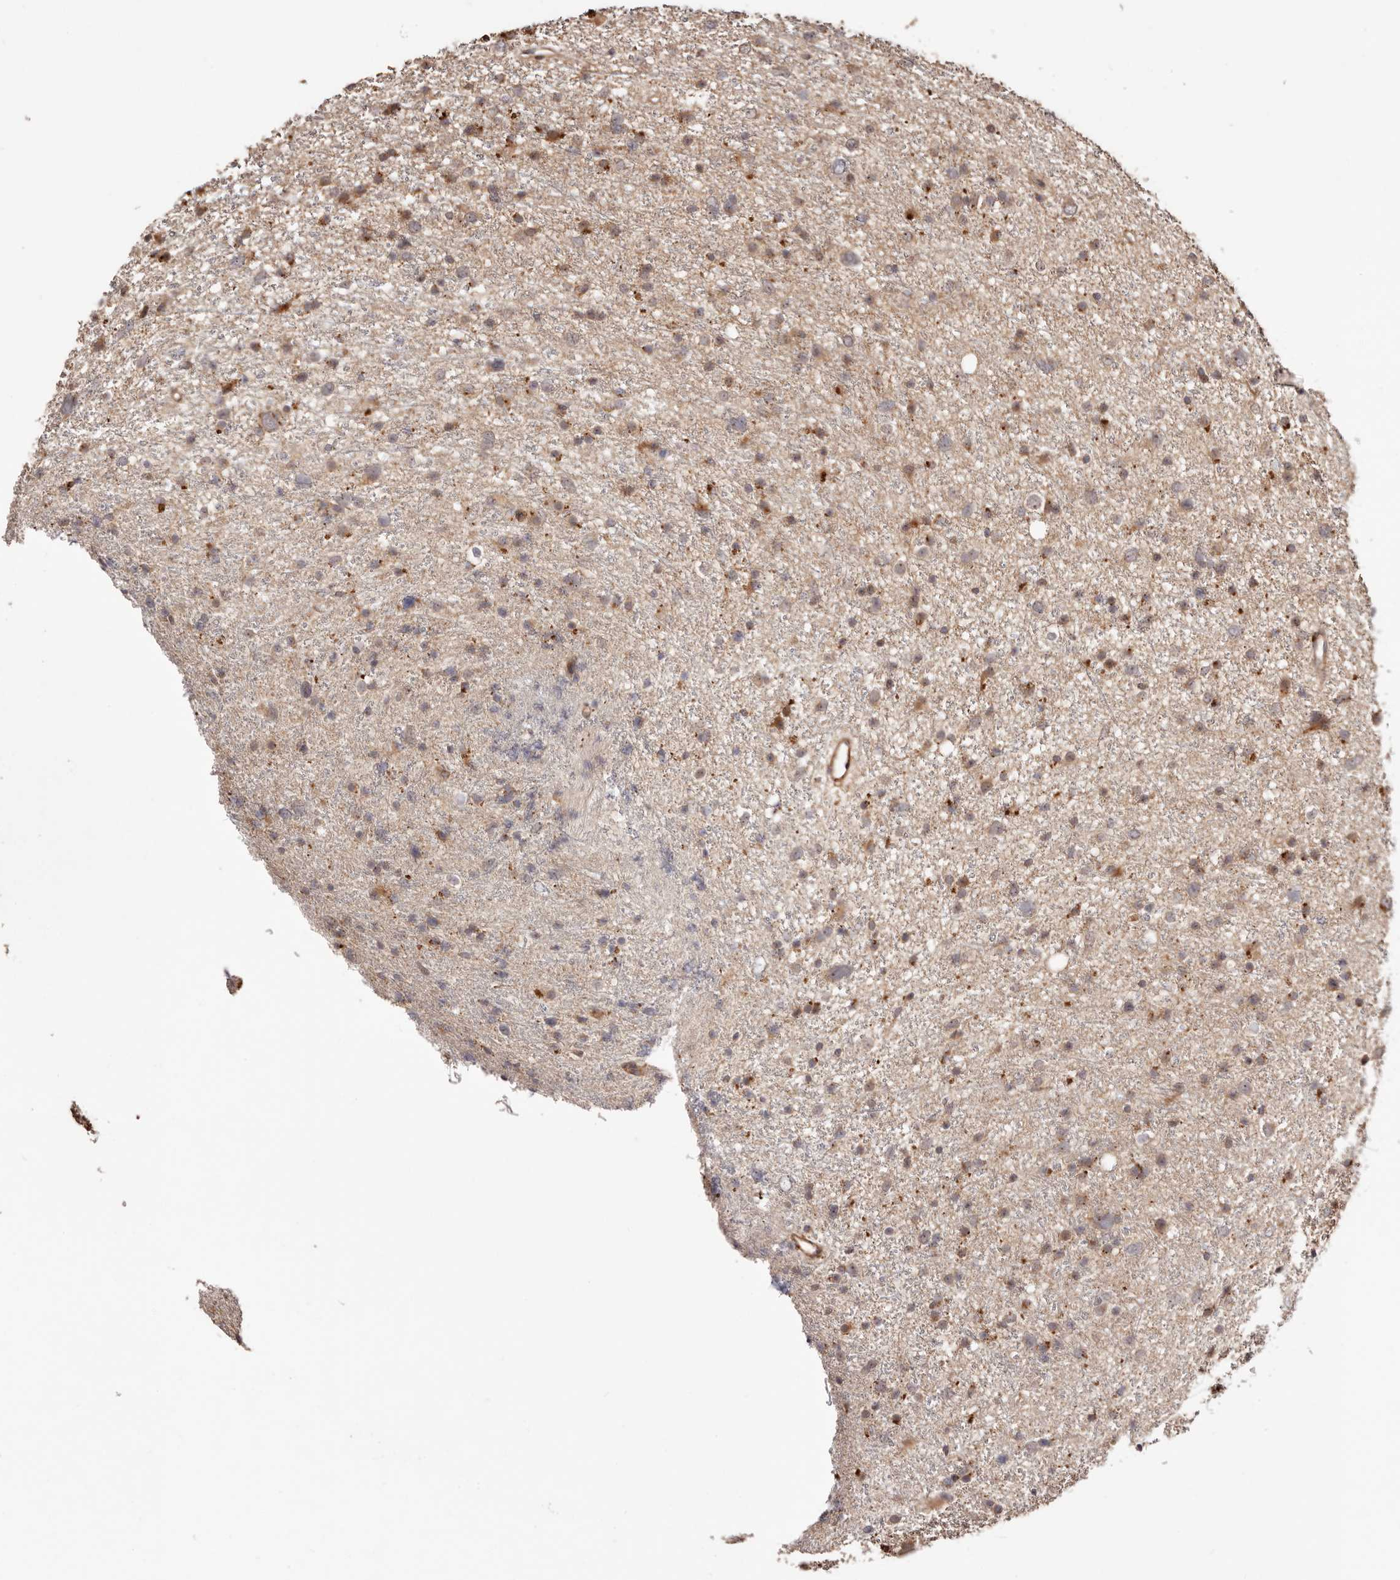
{"staining": {"intensity": "moderate", "quantity": ">75%", "location": "cytoplasmic/membranous"}, "tissue": "glioma", "cell_type": "Tumor cells", "image_type": "cancer", "snomed": [{"axis": "morphology", "description": "Glioma, malignant, Low grade"}, {"axis": "topography", "description": "Cerebral cortex"}], "caption": "A brown stain labels moderate cytoplasmic/membranous expression of a protein in glioma tumor cells. (Brightfield microscopy of DAB IHC at high magnification).", "gene": "PTPN22", "patient": {"sex": "female", "age": 39}}